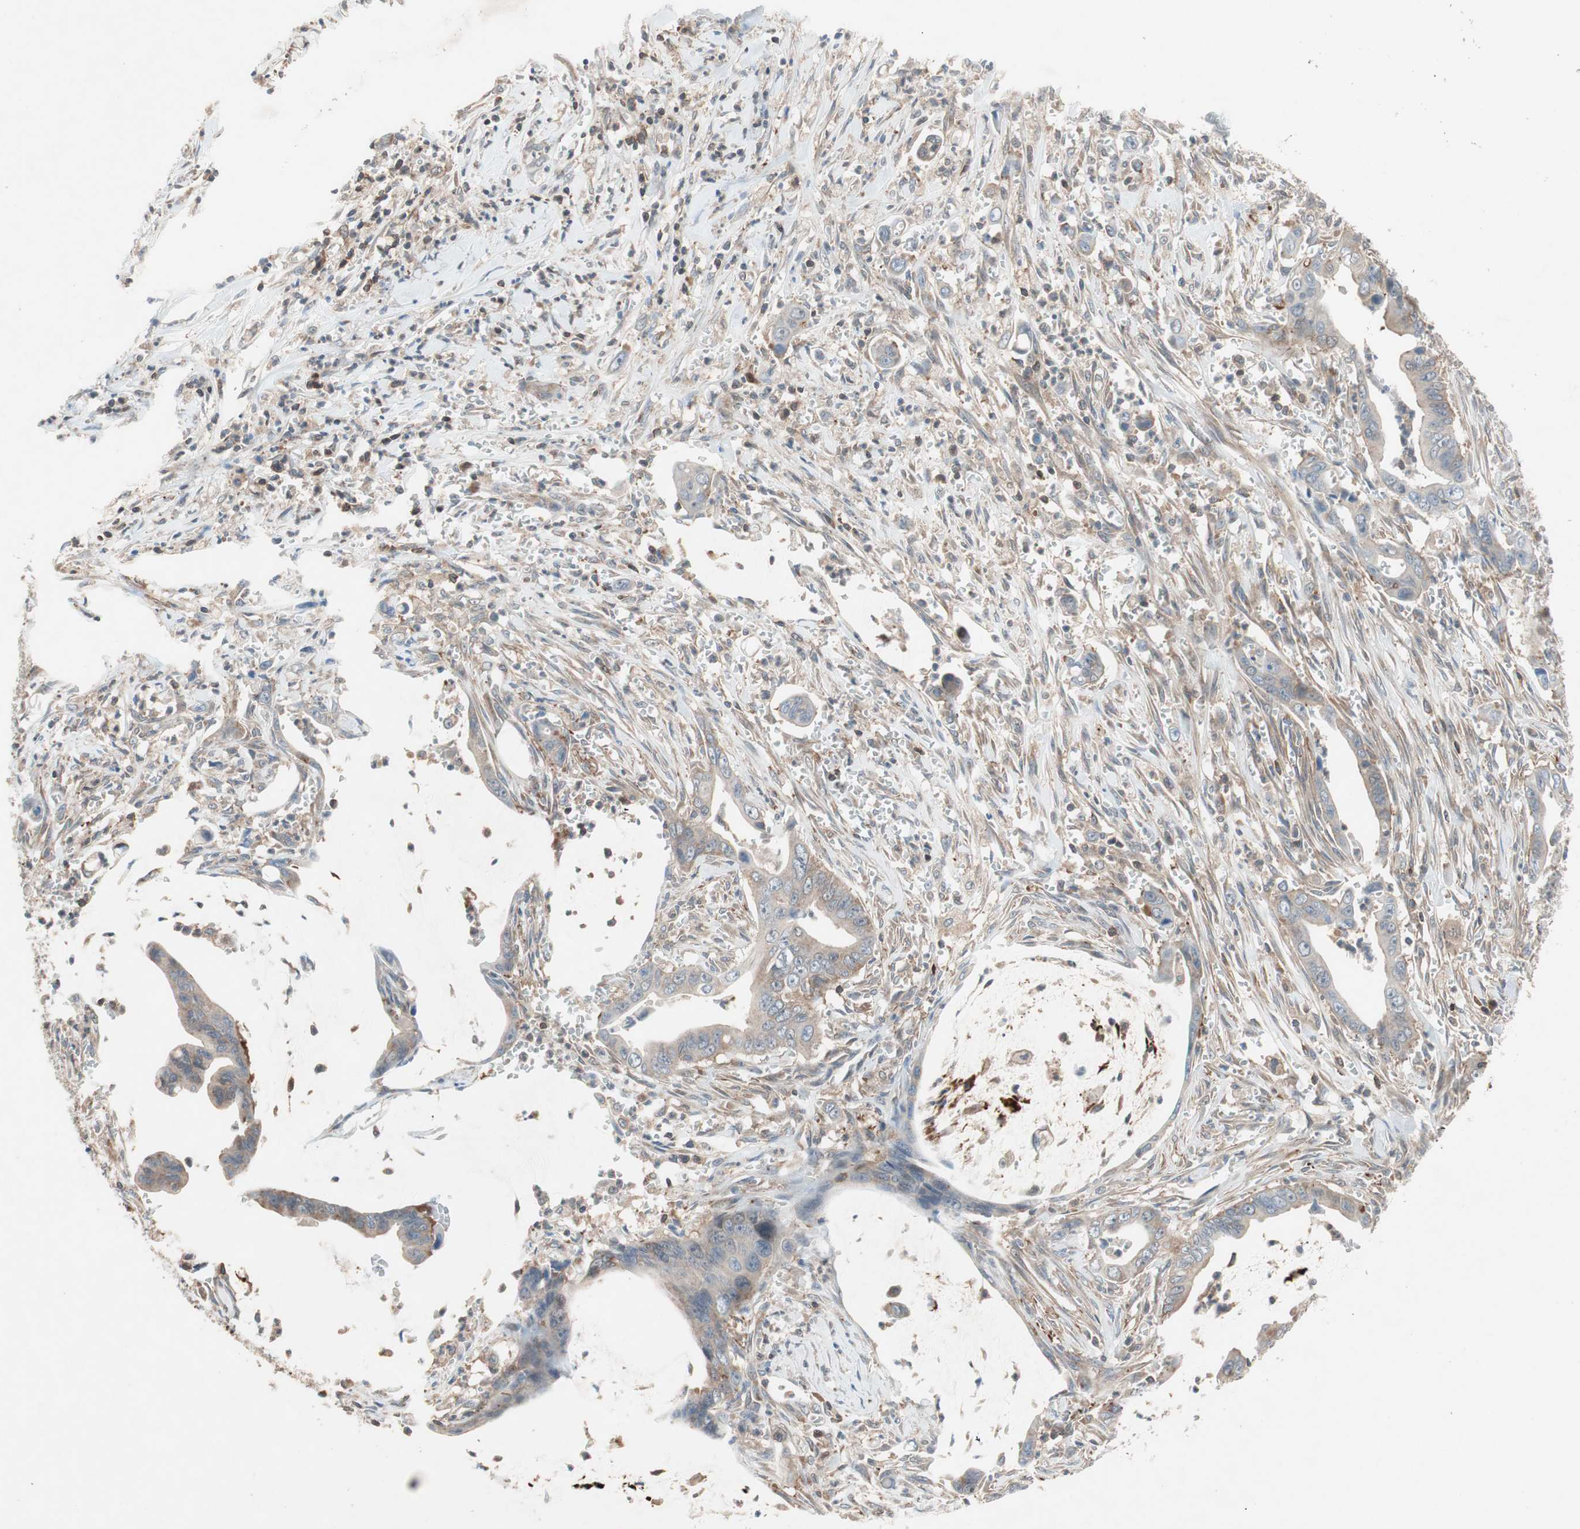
{"staining": {"intensity": "weak", "quantity": ">75%", "location": "cytoplasmic/membranous"}, "tissue": "pancreatic cancer", "cell_type": "Tumor cells", "image_type": "cancer", "snomed": [{"axis": "morphology", "description": "Adenocarcinoma, NOS"}, {"axis": "topography", "description": "Pancreas"}], "caption": "Tumor cells reveal weak cytoplasmic/membranous positivity in about >75% of cells in pancreatic cancer (adenocarcinoma).", "gene": "GALT", "patient": {"sex": "male", "age": 59}}